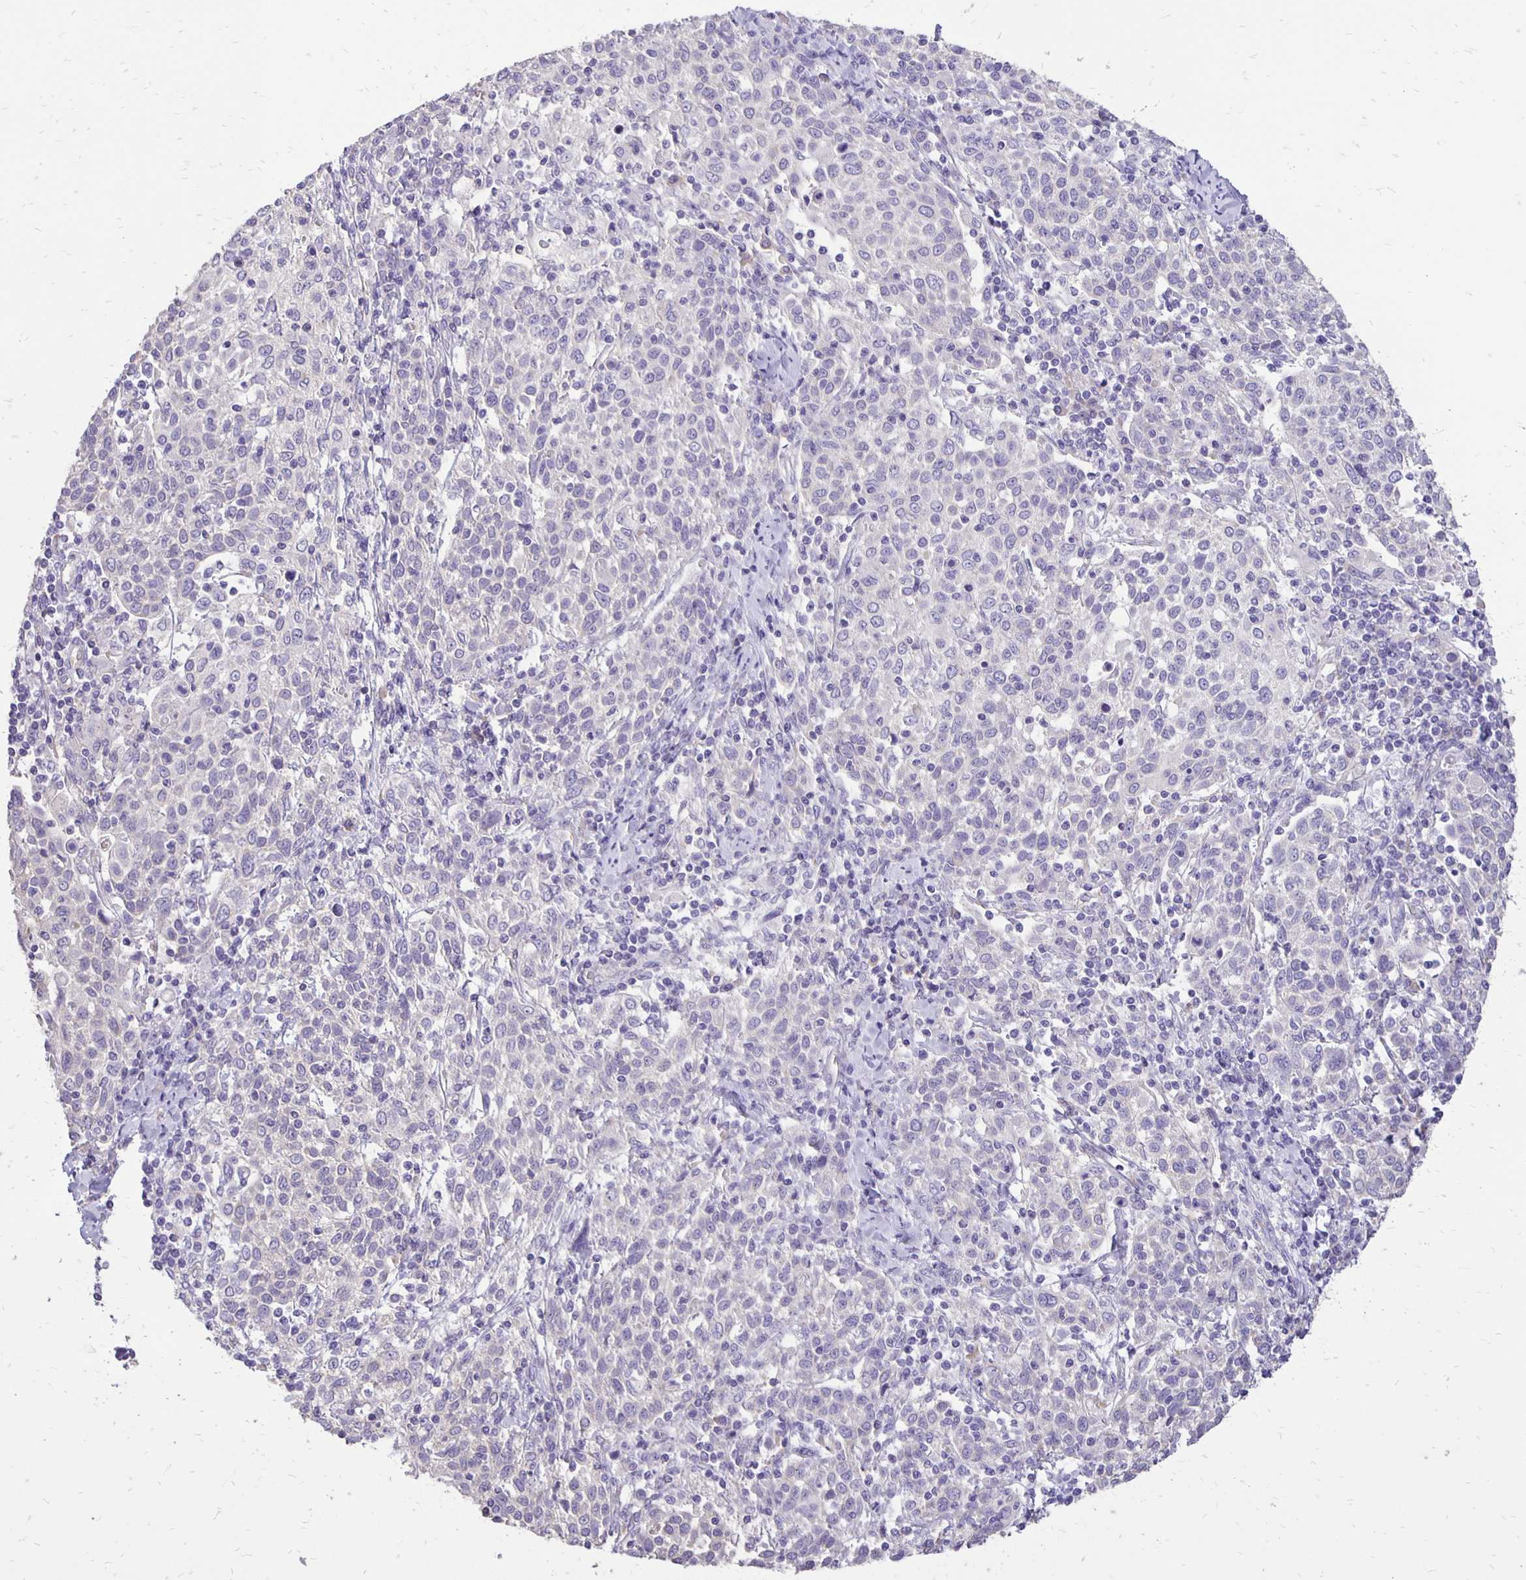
{"staining": {"intensity": "negative", "quantity": "none", "location": "none"}, "tissue": "cervical cancer", "cell_type": "Tumor cells", "image_type": "cancer", "snomed": [{"axis": "morphology", "description": "Squamous cell carcinoma, NOS"}, {"axis": "topography", "description": "Cervix"}], "caption": "Immunohistochemistry (IHC) image of neoplastic tissue: human cervical cancer stained with DAB reveals no significant protein staining in tumor cells. (Stains: DAB IHC with hematoxylin counter stain, Microscopy: brightfield microscopy at high magnification).", "gene": "ANKRD45", "patient": {"sex": "female", "age": 61}}